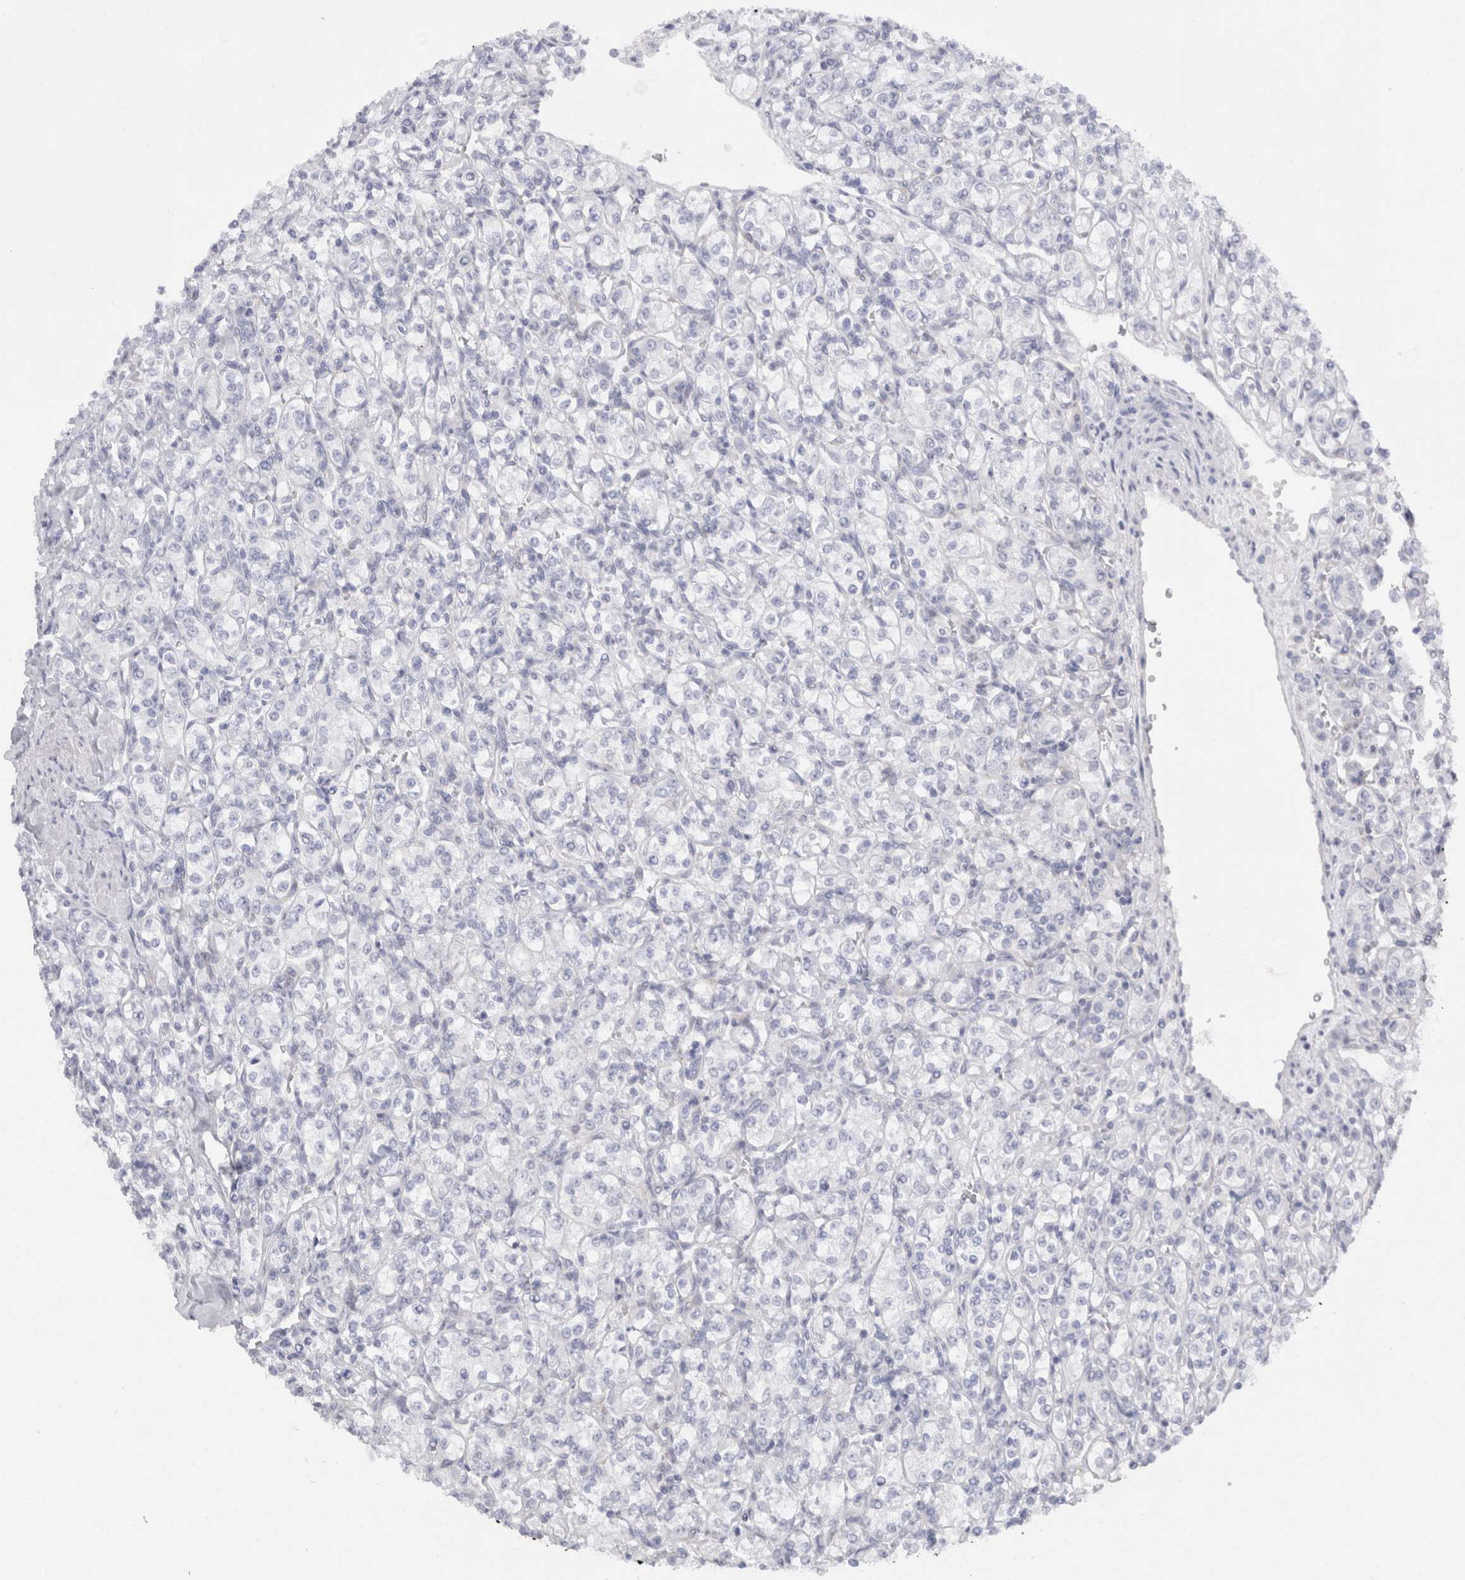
{"staining": {"intensity": "negative", "quantity": "none", "location": "none"}, "tissue": "renal cancer", "cell_type": "Tumor cells", "image_type": "cancer", "snomed": [{"axis": "morphology", "description": "Adenocarcinoma, NOS"}, {"axis": "topography", "description": "Kidney"}], "caption": "DAB (3,3'-diaminobenzidine) immunohistochemical staining of adenocarcinoma (renal) demonstrates no significant positivity in tumor cells. The staining is performed using DAB (3,3'-diaminobenzidine) brown chromogen with nuclei counter-stained in using hematoxylin.", "gene": "C9orf50", "patient": {"sex": "male", "age": 77}}